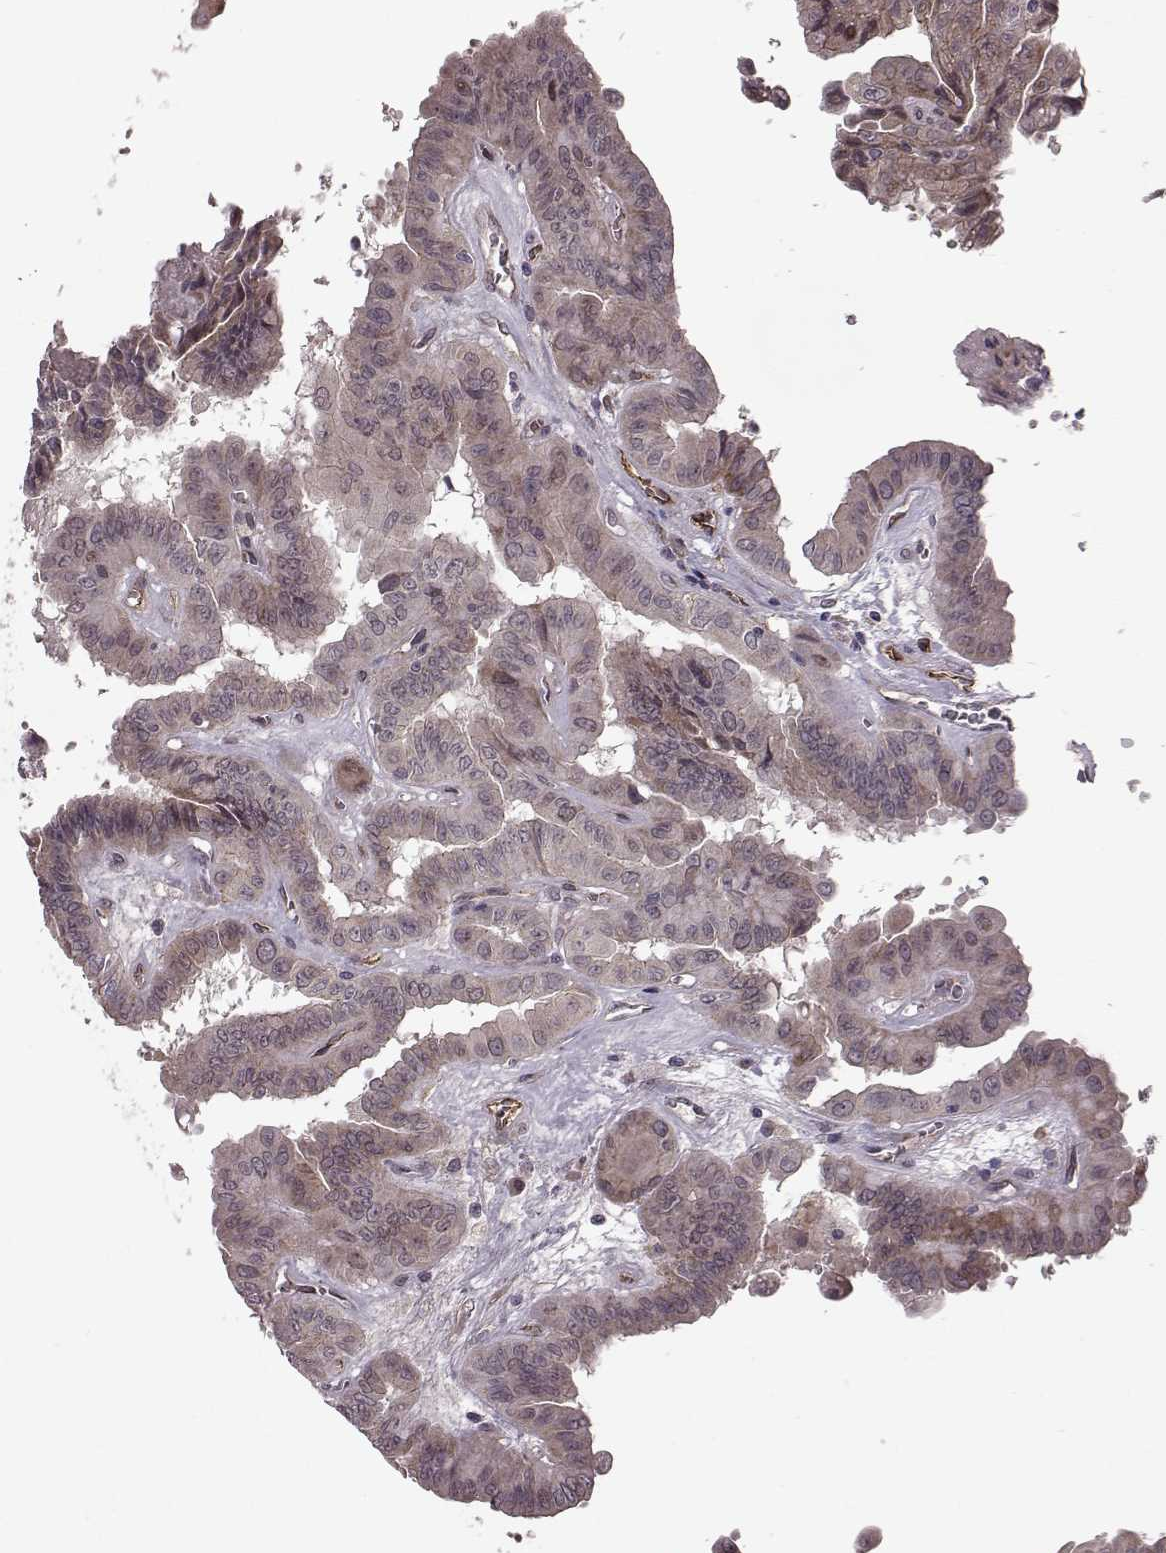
{"staining": {"intensity": "weak", "quantity": "25%-75%", "location": "cytoplasmic/membranous"}, "tissue": "thyroid cancer", "cell_type": "Tumor cells", "image_type": "cancer", "snomed": [{"axis": "morphology", "description": "Papillary adenocarcinoma, NOS"}, {"axis": "topography", "description": "Thyroid gland"}], "caption": "An image of human thyroid cancer (papillary adenocarcinoma) stained for a protein shows weak cytoplasmic/membranous brown staining in tumor cells. The protein is shown in brown color, while the nuclei are stained blue.", "gene": "SYNPO", "patient": {"sex": "female", "age": 37}}